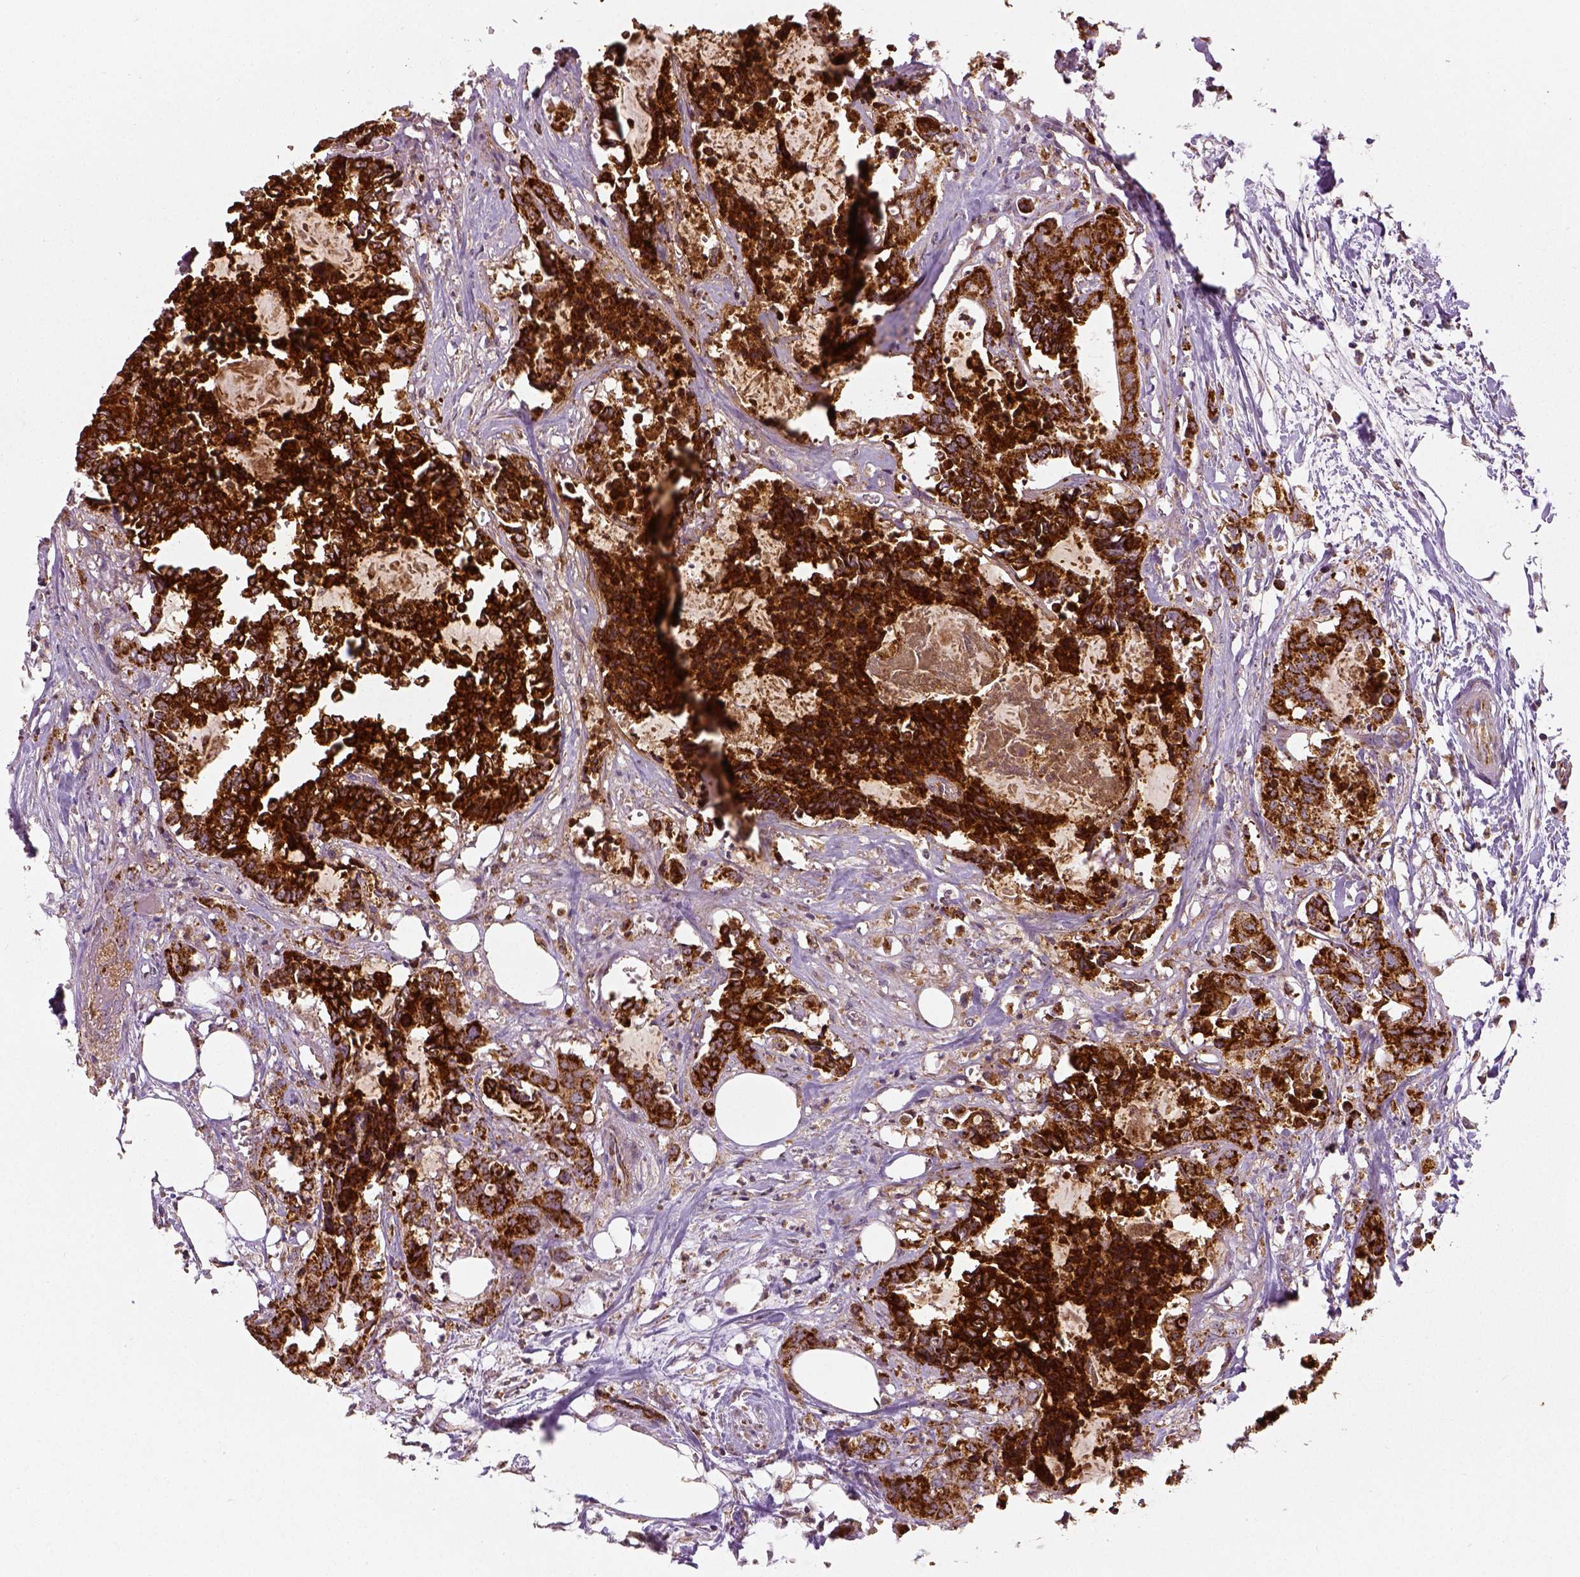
{"staining": {"intensity": "strong", "quantity": ">75%", "location": "cytoplasmic/membranous"}, "tissue": "colorectal cancer", "cell_type": "Tumor cells", "image_type": "cancer", "snomed": [{"axis": "morphology", "description": "Adenocarcinoma, NOS"}, {"axis": "topography", "description": "Colon"}, {"axis": "topography", "description": "Rectum"}], "caption": "A micrograph of adenocarcinoma (colorectal) stained for a protein exhibits strong cytoplasmic/membranous brown staining in tumor cells.", "gene": "PGAM5", "patient": {"sex": "male", "age": 57}}